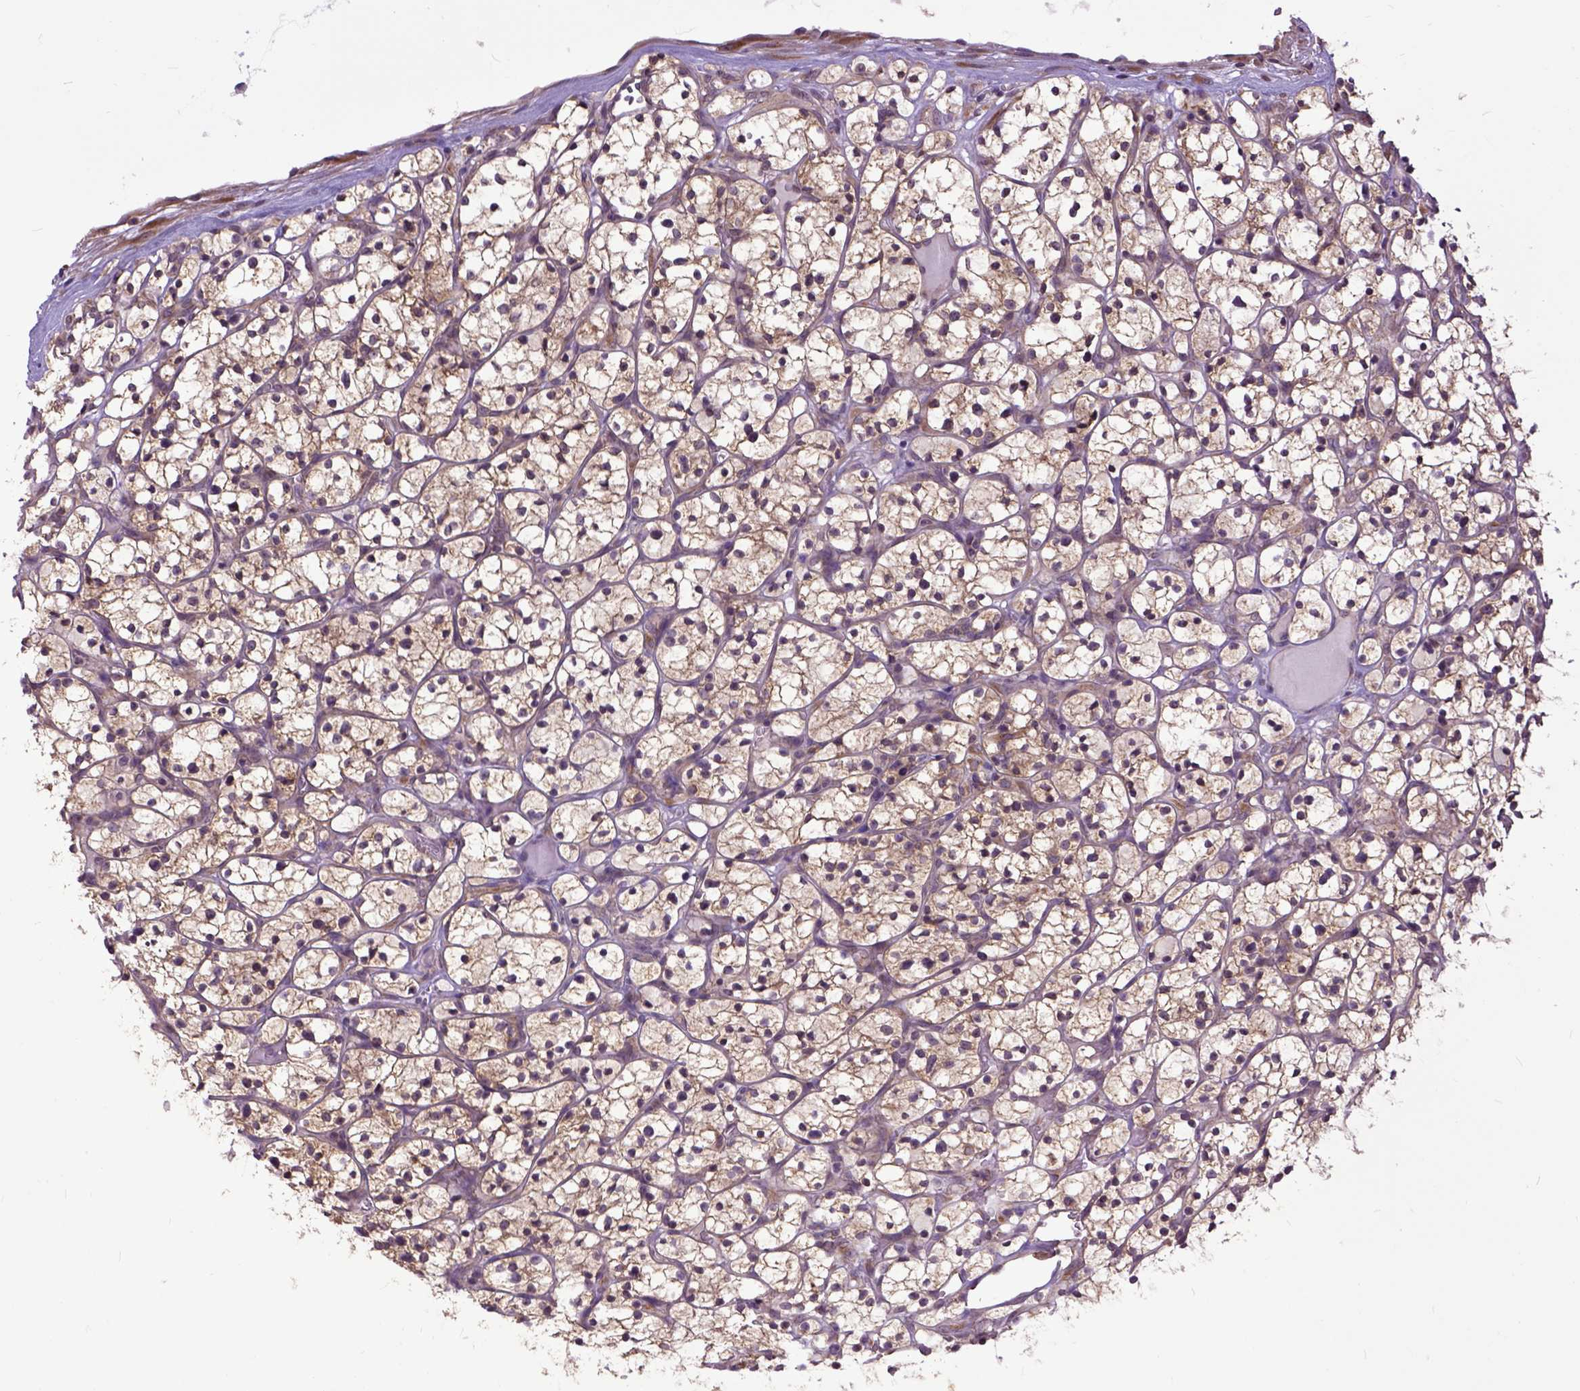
{"staining": {"intensity": "weak", "quantity": "25%-75%", "location": "cytoplasmic/membranous"}, "tissue": "renal cancer", "cell_type": "Tumor cells", "image_type": "cancer", "snomed": [{"axis": "morphology", "description": "Adenocarcinoma, NOS"}, {"axis": "topography", "description": "Kidney"}], "caption": "Tumor cells exhibit weak cytoplasmic/membranous positivity in approximately 25%-75% of cells in renal adenocarcinoma.", "gene": "ARL1", "patient": {"sex": "female", "age": 64}}